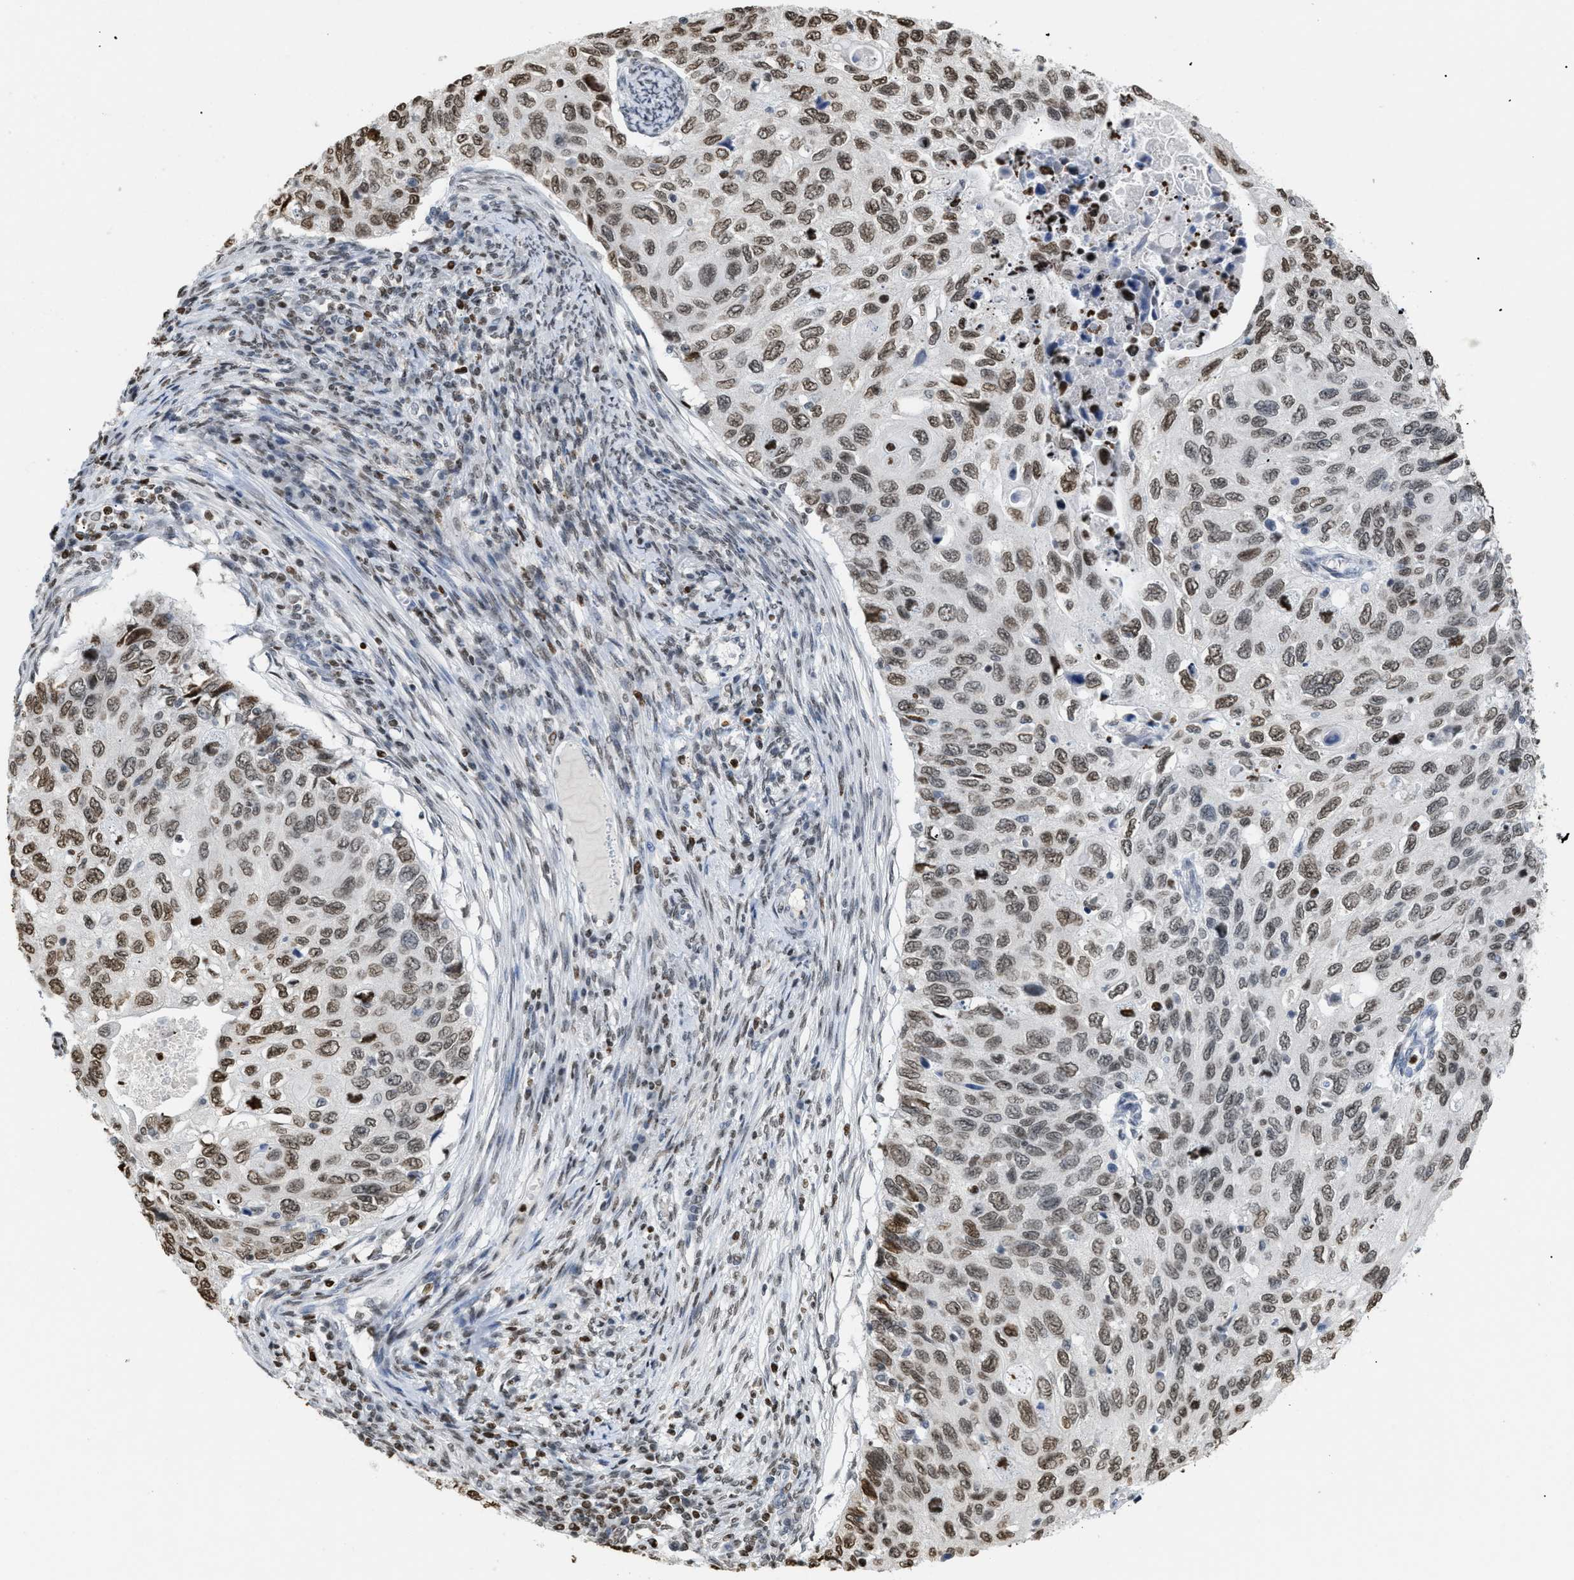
{"staining": {"intensity": "moderate", "quantity": ">75%", "location": "nuclear"}, "tissue": "cervical cancer", "cell_type": "Tumor cells", "image_type": "cancer", "snomed": [{"axis": "morphology", "description": "Squamous cell carcinoma, NOS"}, {"axis": "topography", "description": "Cervix"}], "caption": "Immunohistochemistry image of neoplastic tissue: human cervical cancer (squamous cell carcinoma) stained using IHC demonstrates medium levels of moderate protein expression localized specifically in the nuclear of tumor cells, appearing as a nuclear brown color.", "gene": "HMGN2", "patient": {"sex": "female", "age": 70}}